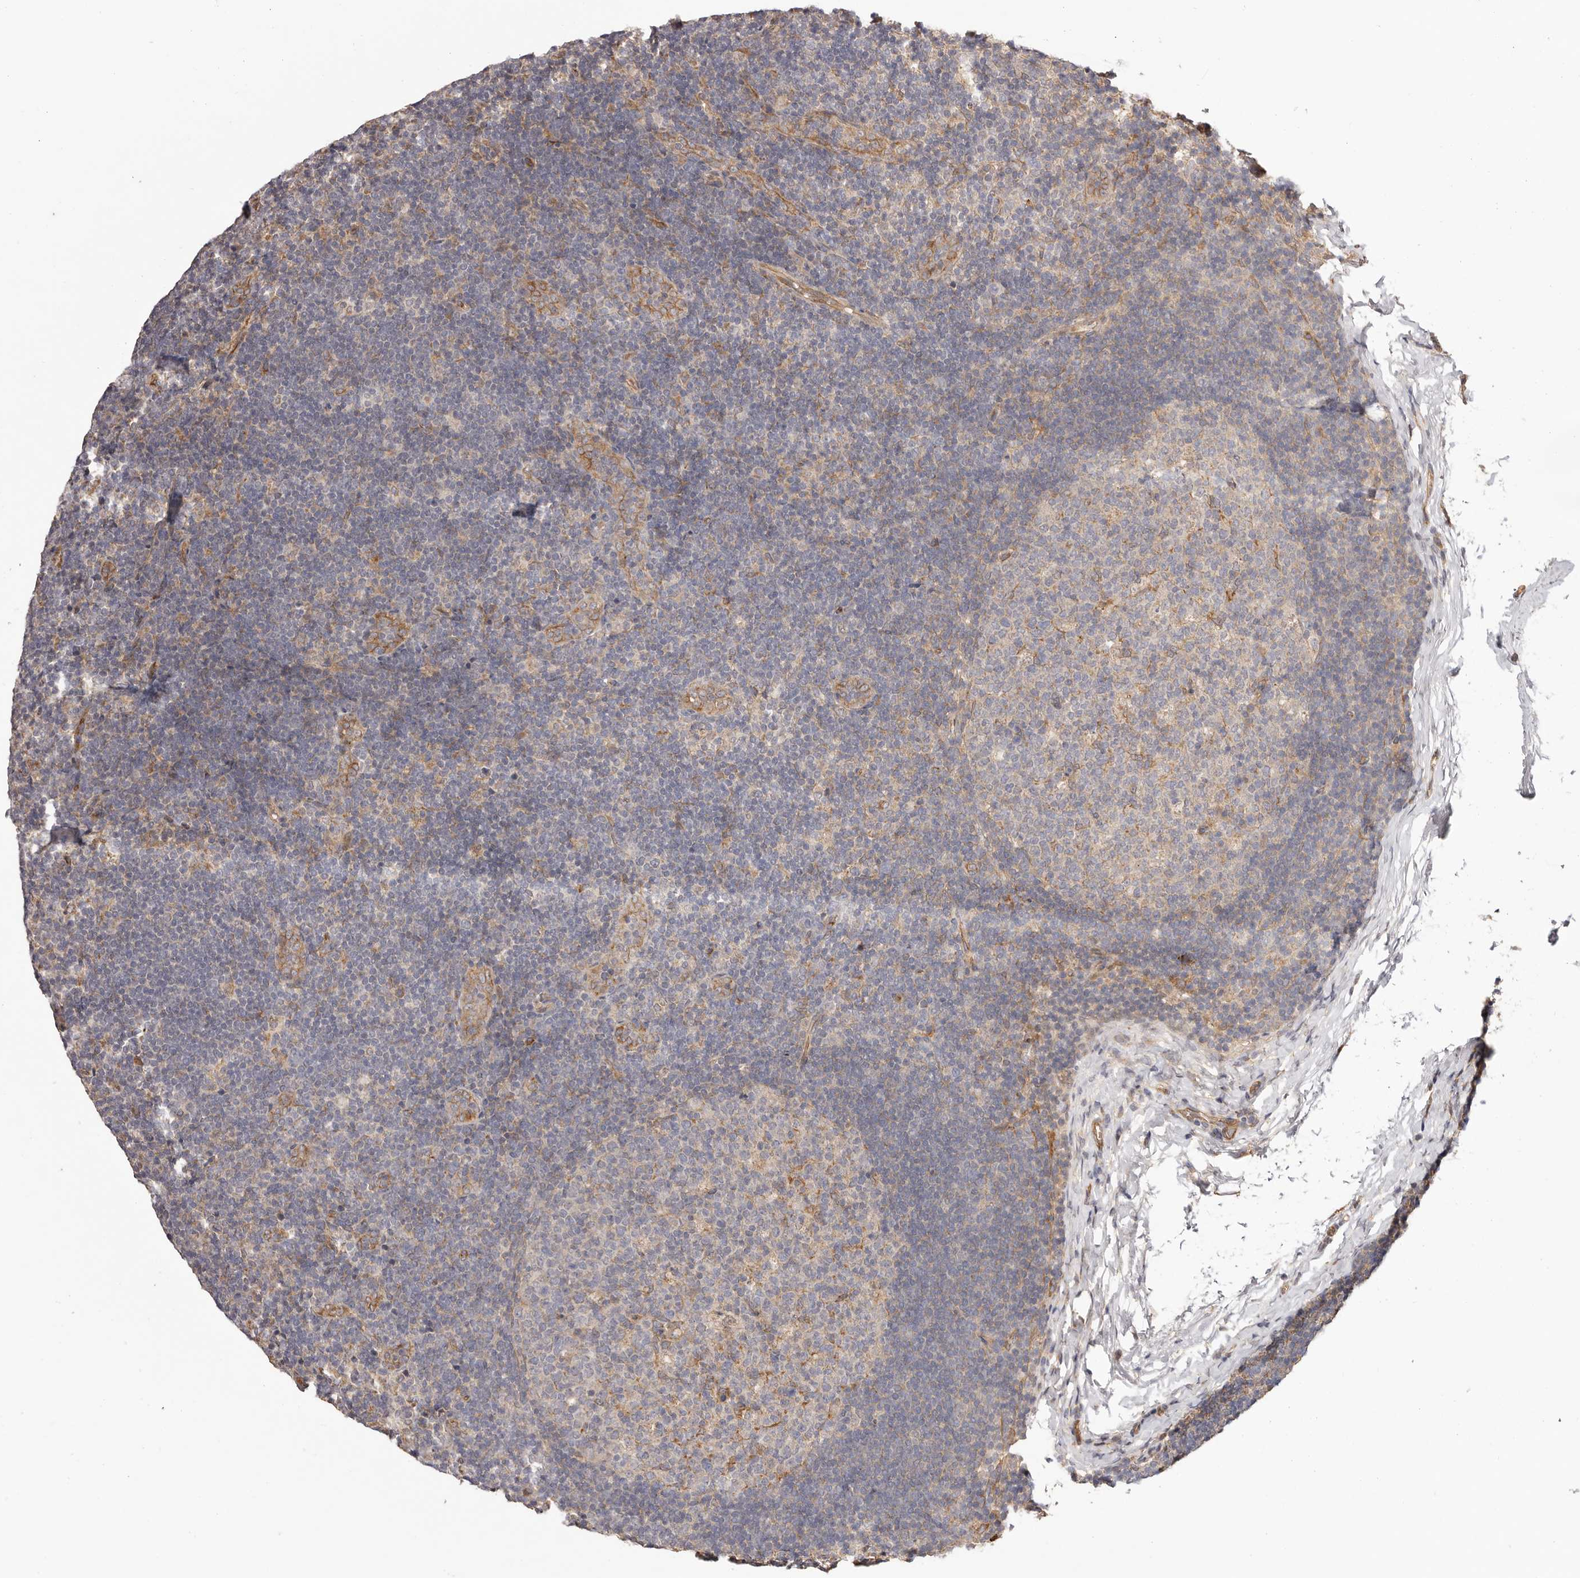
{"staining": {"intensity": "moderate", "quantity": "<25%", "location": "cytoplasmic/membranous"}, "tissue": "lymph node", "cell_type": "Germinal center cells", "image_type": "normal", "snomed": [{"axis": "morphology", "description": "Normal tissue, NOS"}, {"axis": "topography", "description": "Lymph node"}], "caption": "Germinal center cells demonstrate moderate cytoplasmic/membranous positivity in about <25% of cells in normal lymph node. The staining was performed using DAB (3,3'-diaminobenzidine) to visualize the protein expression in brown, while the nuclei were stained in blue with hematoxylin (Magnification: 20x).", "gene": "UBR2", "patient": {"sex": "female", "age": 22}}